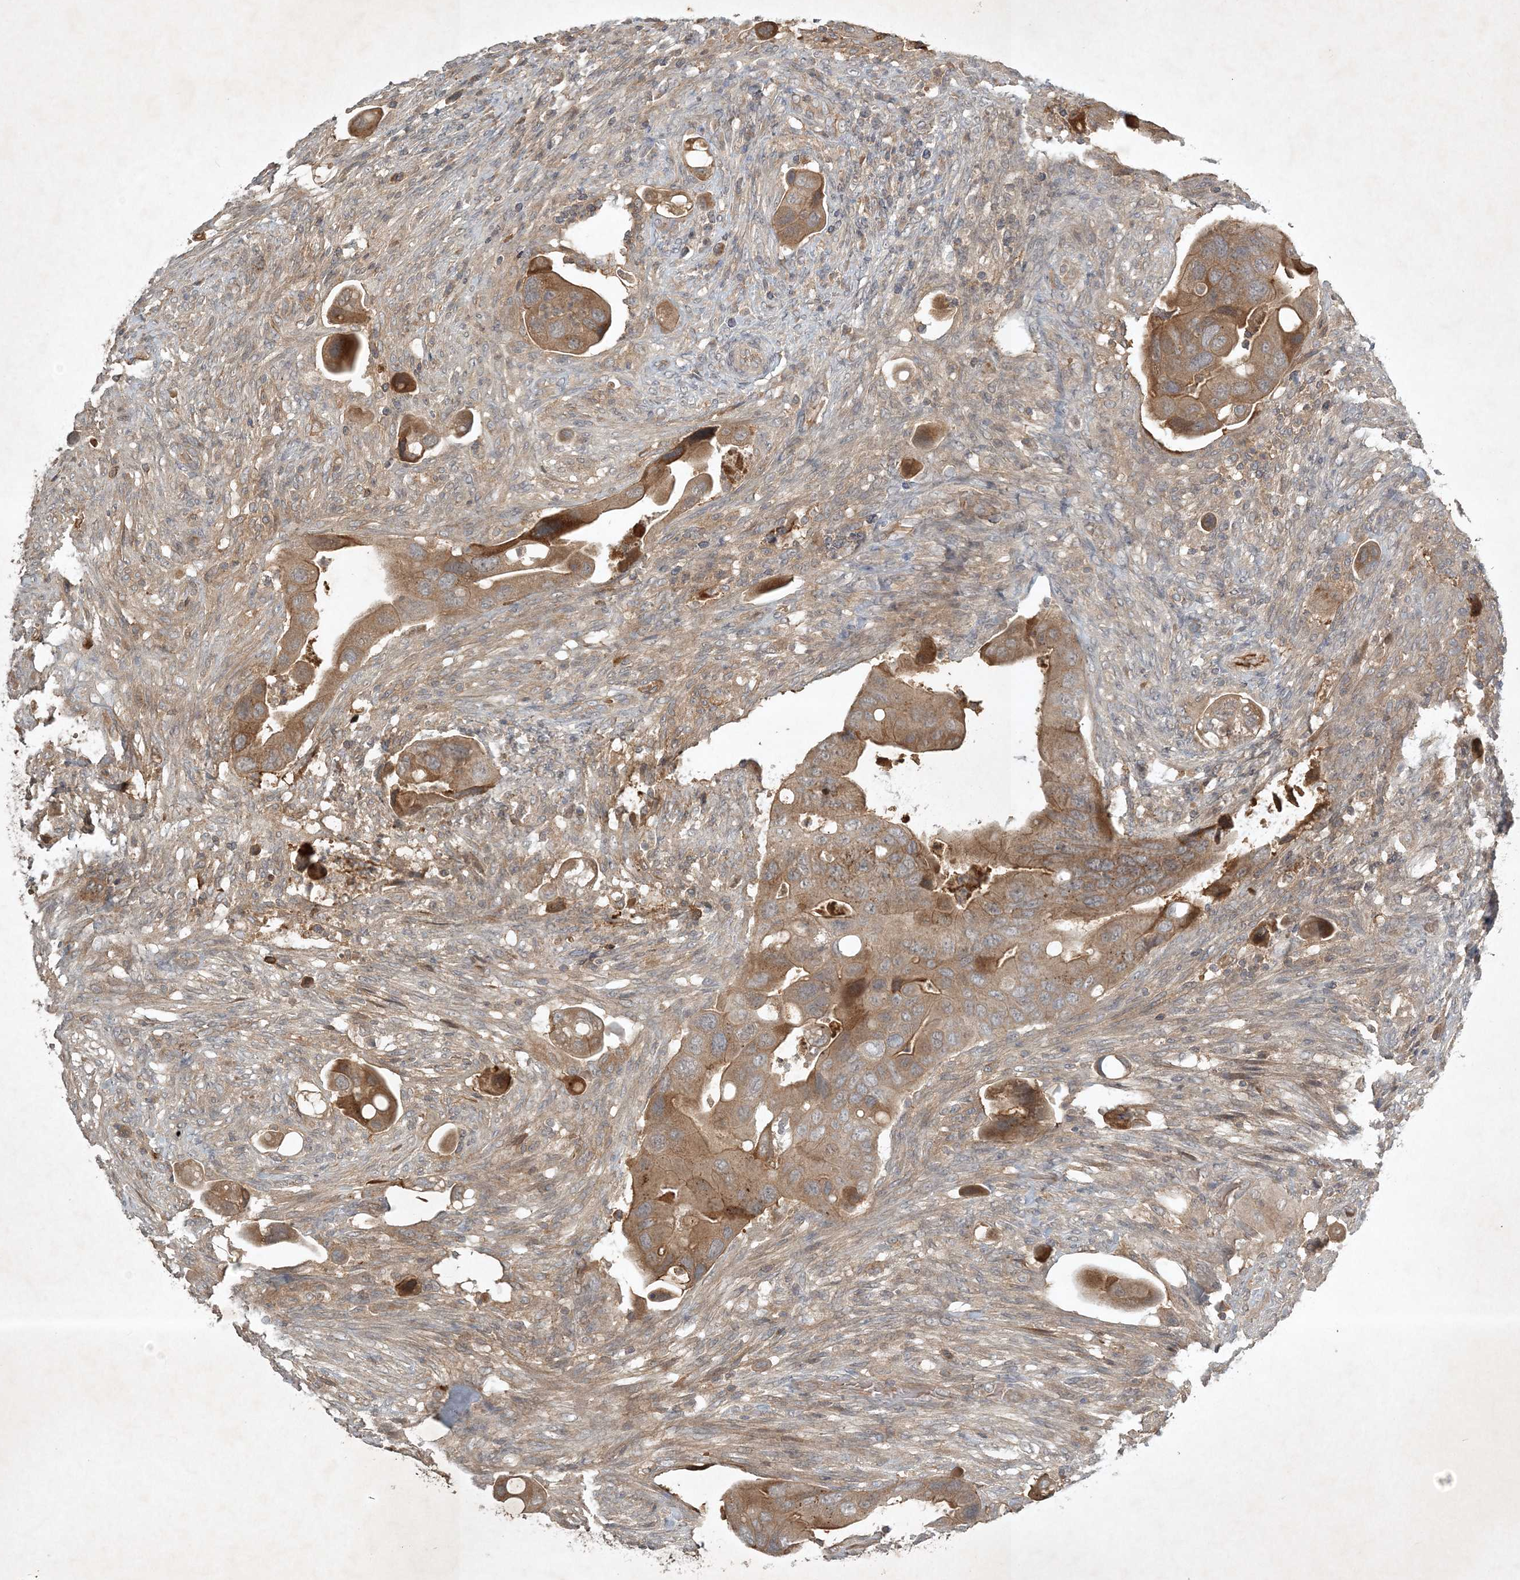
{"staining": {"intensity": "moderate", "quantity": ">75%", "location": "cytoplasmic/membranous"}, "tissue": "colorectal cancer", "cell_type": "Tumor cells", "image_type": "cancer", "snomed": [{"axis": "morphology", "description": "Adenocarcinoma, NOS"}, {"axis": "topography", "description": "Rectum"}], "caption": "An image showing moderate cytoplasmic/membranous expression in approximately >75% of tumor cells in colorectal adenocarcinoma, as visualized by brown immunohistochemical staining.", "gene": "TNFAIP6", "patient": {"sex": "female", "age": 57}}